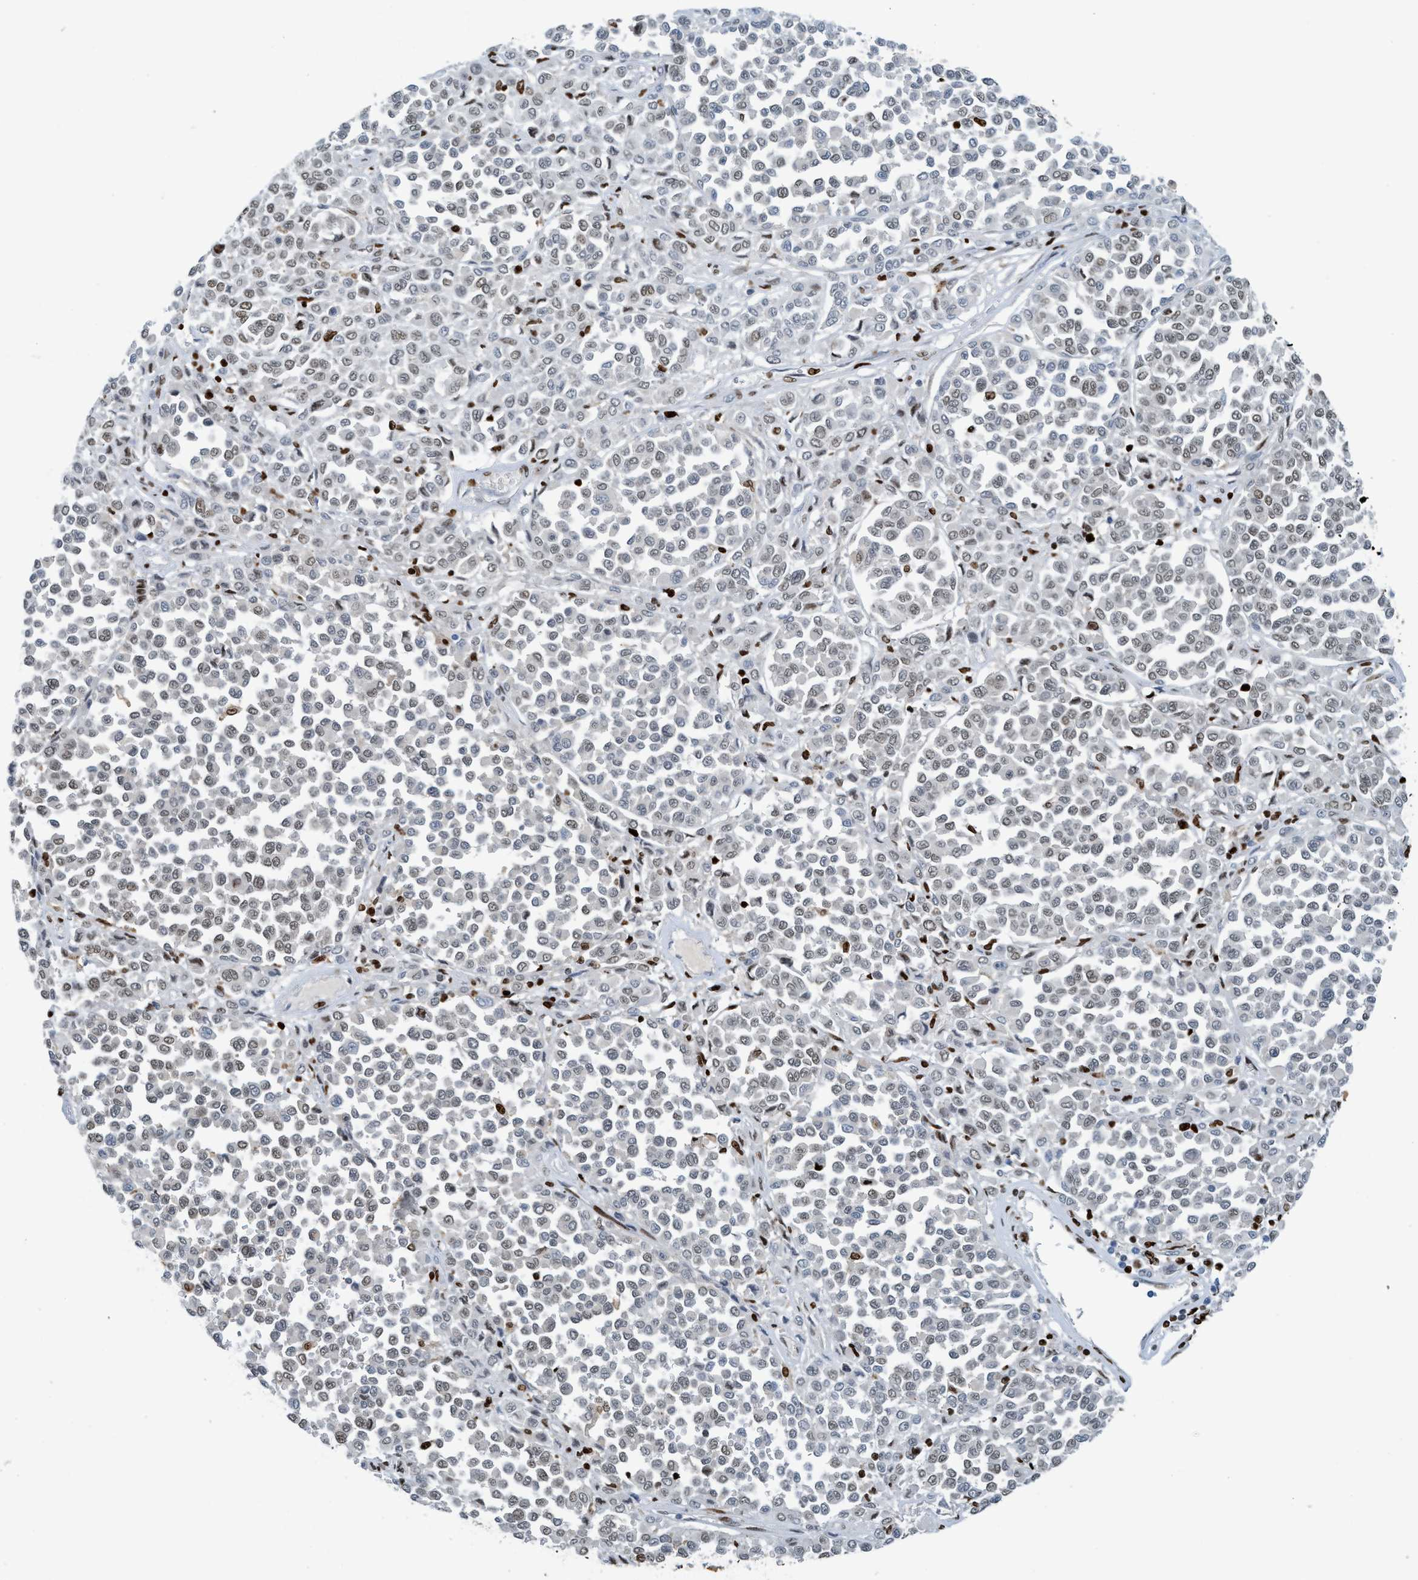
{"staining": {"intensity": "weak", "quantity": "<25%", "location": "nuclear"}, "tissue": "melanoma", "cell_type": "Tumor cells", "image_type": "cancer", "snomed": [{"axis": "morphology", "description": "Malignant melanoma, Metastatic site"}, {"axis": "topography", "description": "Pancreas"}], "caption": "There is no significant expression in tumor cells of malignant melanoma (metastatic site).", "gene": "SH3D19", "patient": {"sex": "female", "age": 30}}